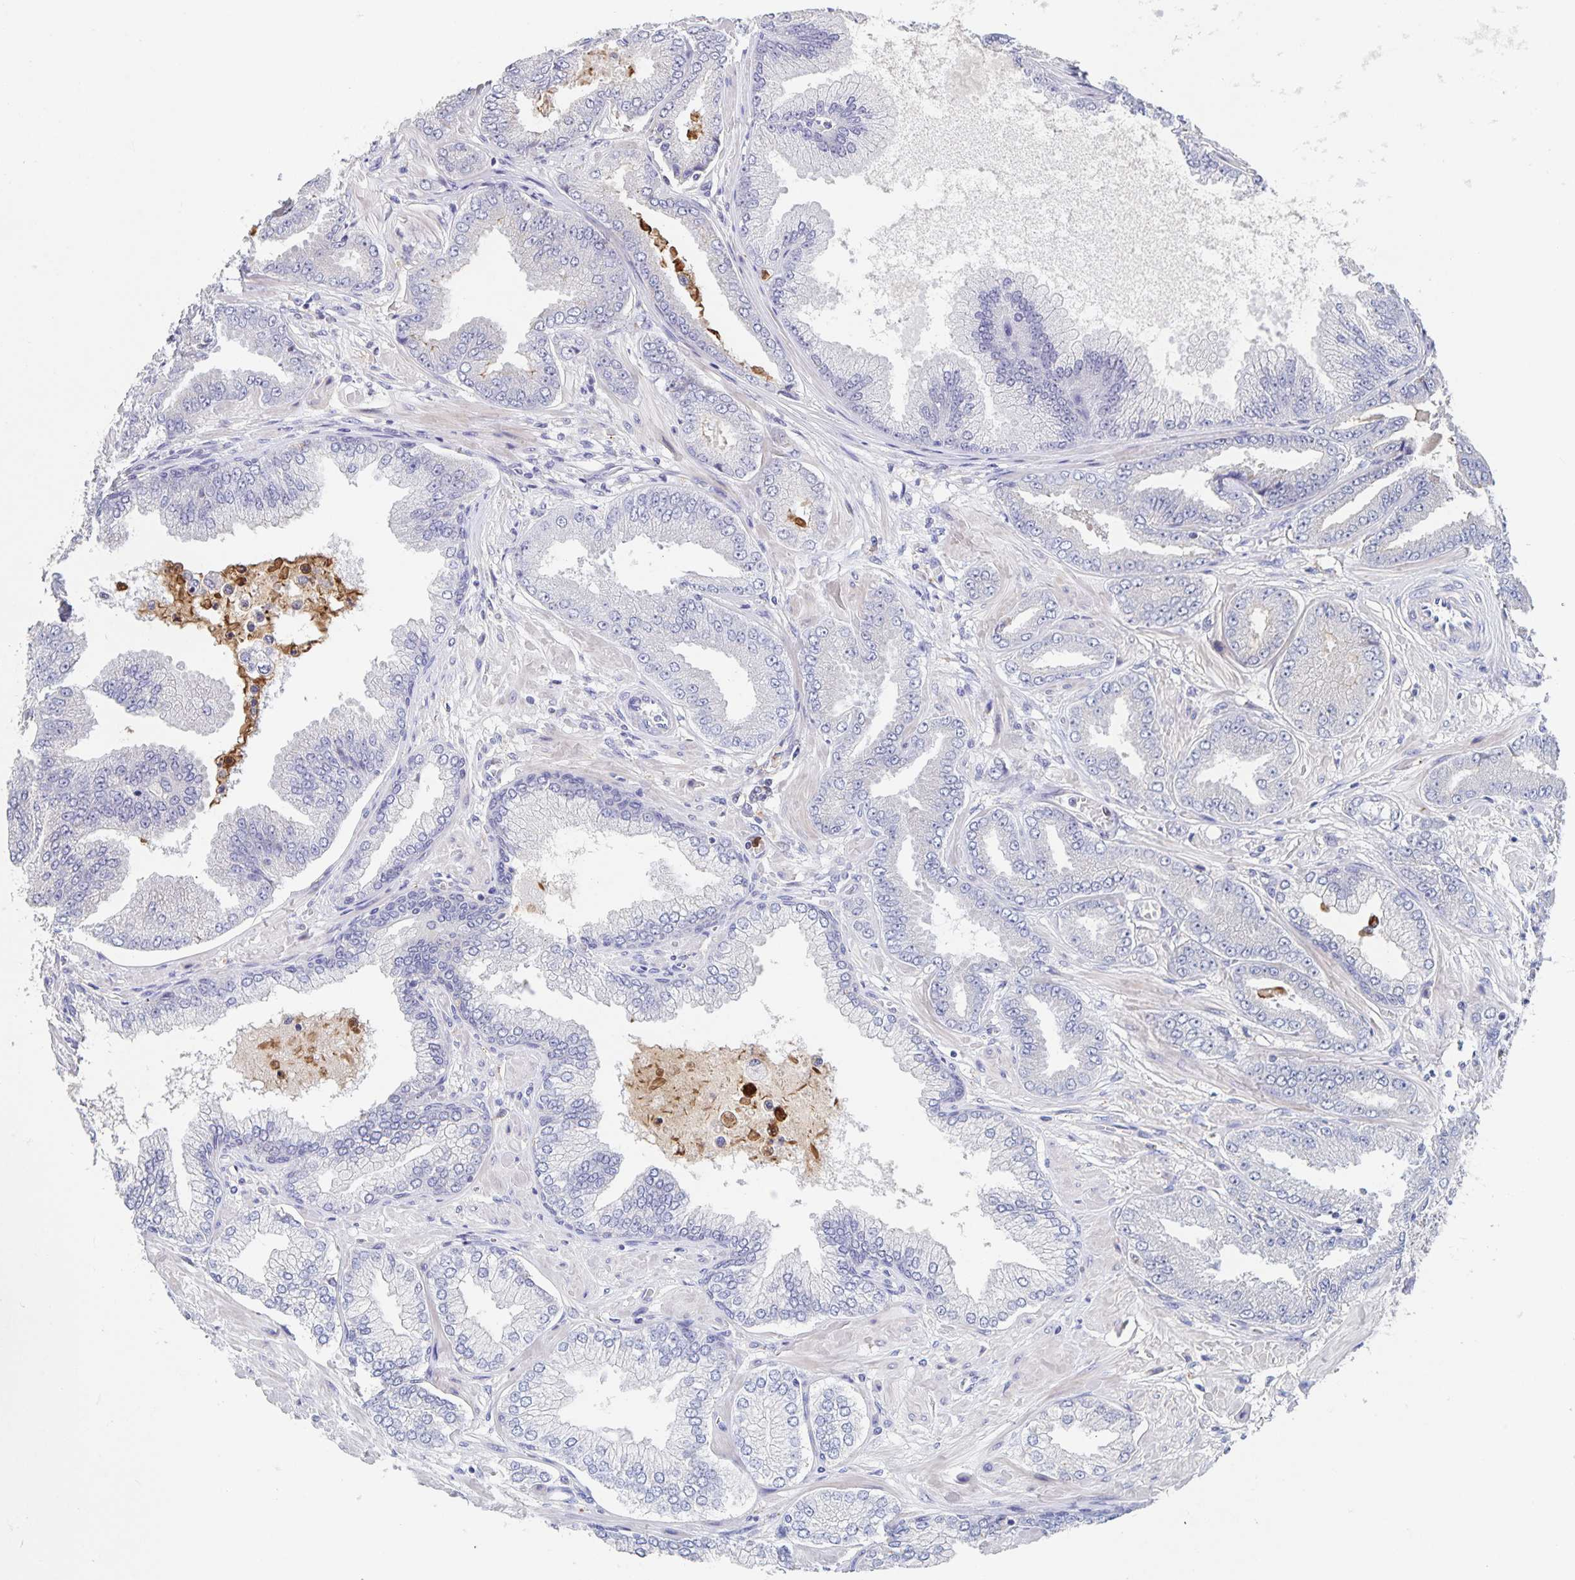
{"staining": {"intensity": "negative", "quantity": "none", "location": "none"}, "tissue": "prostate cancer", "cell_type": "Tumor cells", "image_type": "cancer", "snomed": [{"axis": "morphology", "description": "Adenocarcinoma, Low grade"}, {"axis": "topography", "description": "Prostate"}], "caption": "The immunohistochemistry (IHC) photomicrograph has no significant staining in tumor cells of adenocarcinoma (low-grade) (prostate) tissue. (Brightfield microscopy of DAB IHC at high magnification).", "gene": "CDC42BPG", "patient": {"sex": "male", "age": 55}}